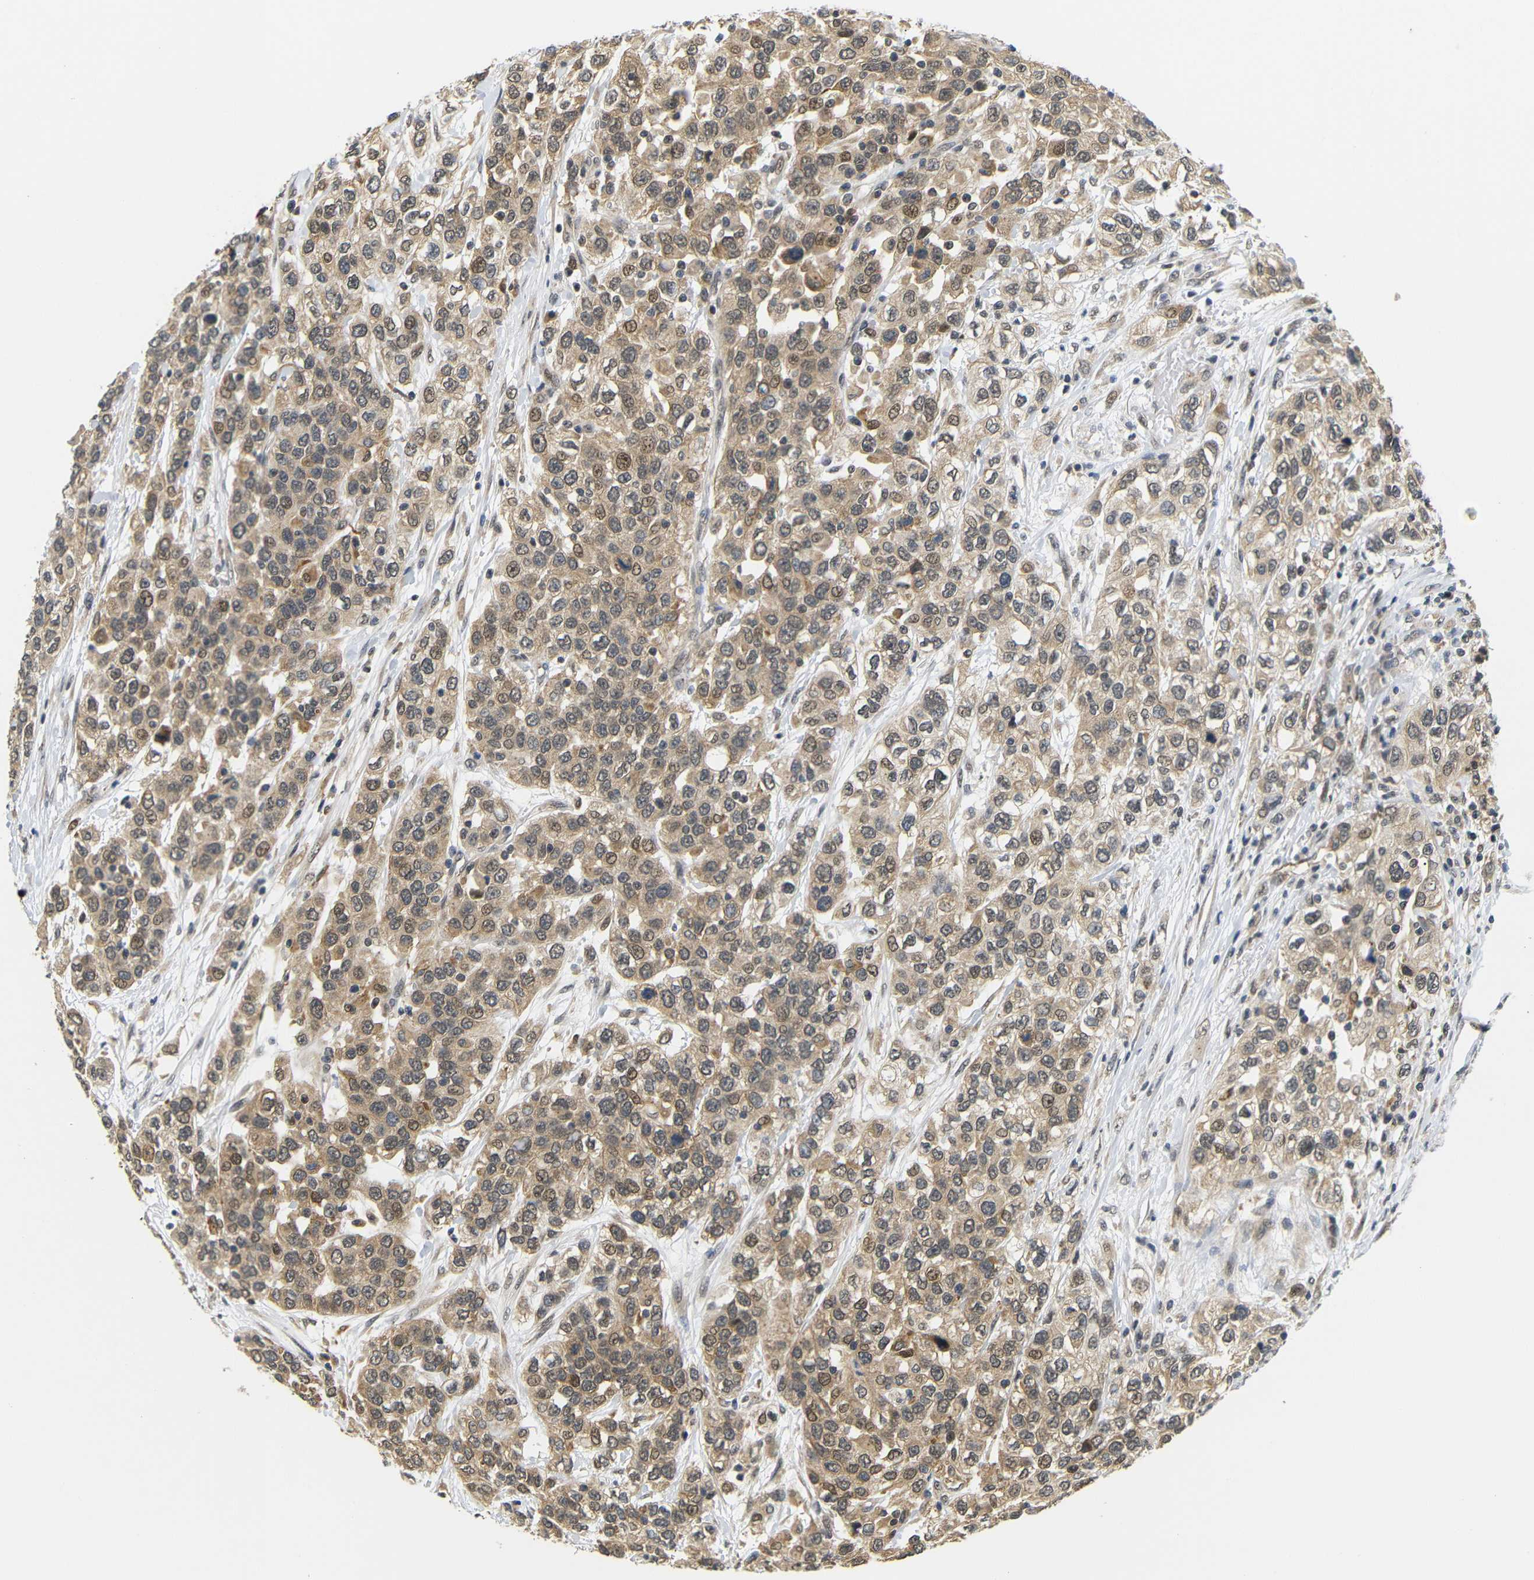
{"staining": {"intensity": "moderate", "quantity": ">75%", "location": "cytoplasmic/membranous,nuclear"}, "tissue": "urothelial cancer", "cell_type": "Tumor cells", "image_type": "cancer", "snomed": [{"axis": "morphology", "description": "Urothelial carcinoma, High grade"}, {"axis": "topography", "description": "Urinary bladder"}], "caption": "Human urothelial carcinoma (high-grade) stained for a protein (brown) reveals moderate cytoplasmic/membranous and nuclear positive expression in about >75% of tumor cells.", "gene": "GJA5", "patient": {"sex": "female", "age": 80}}